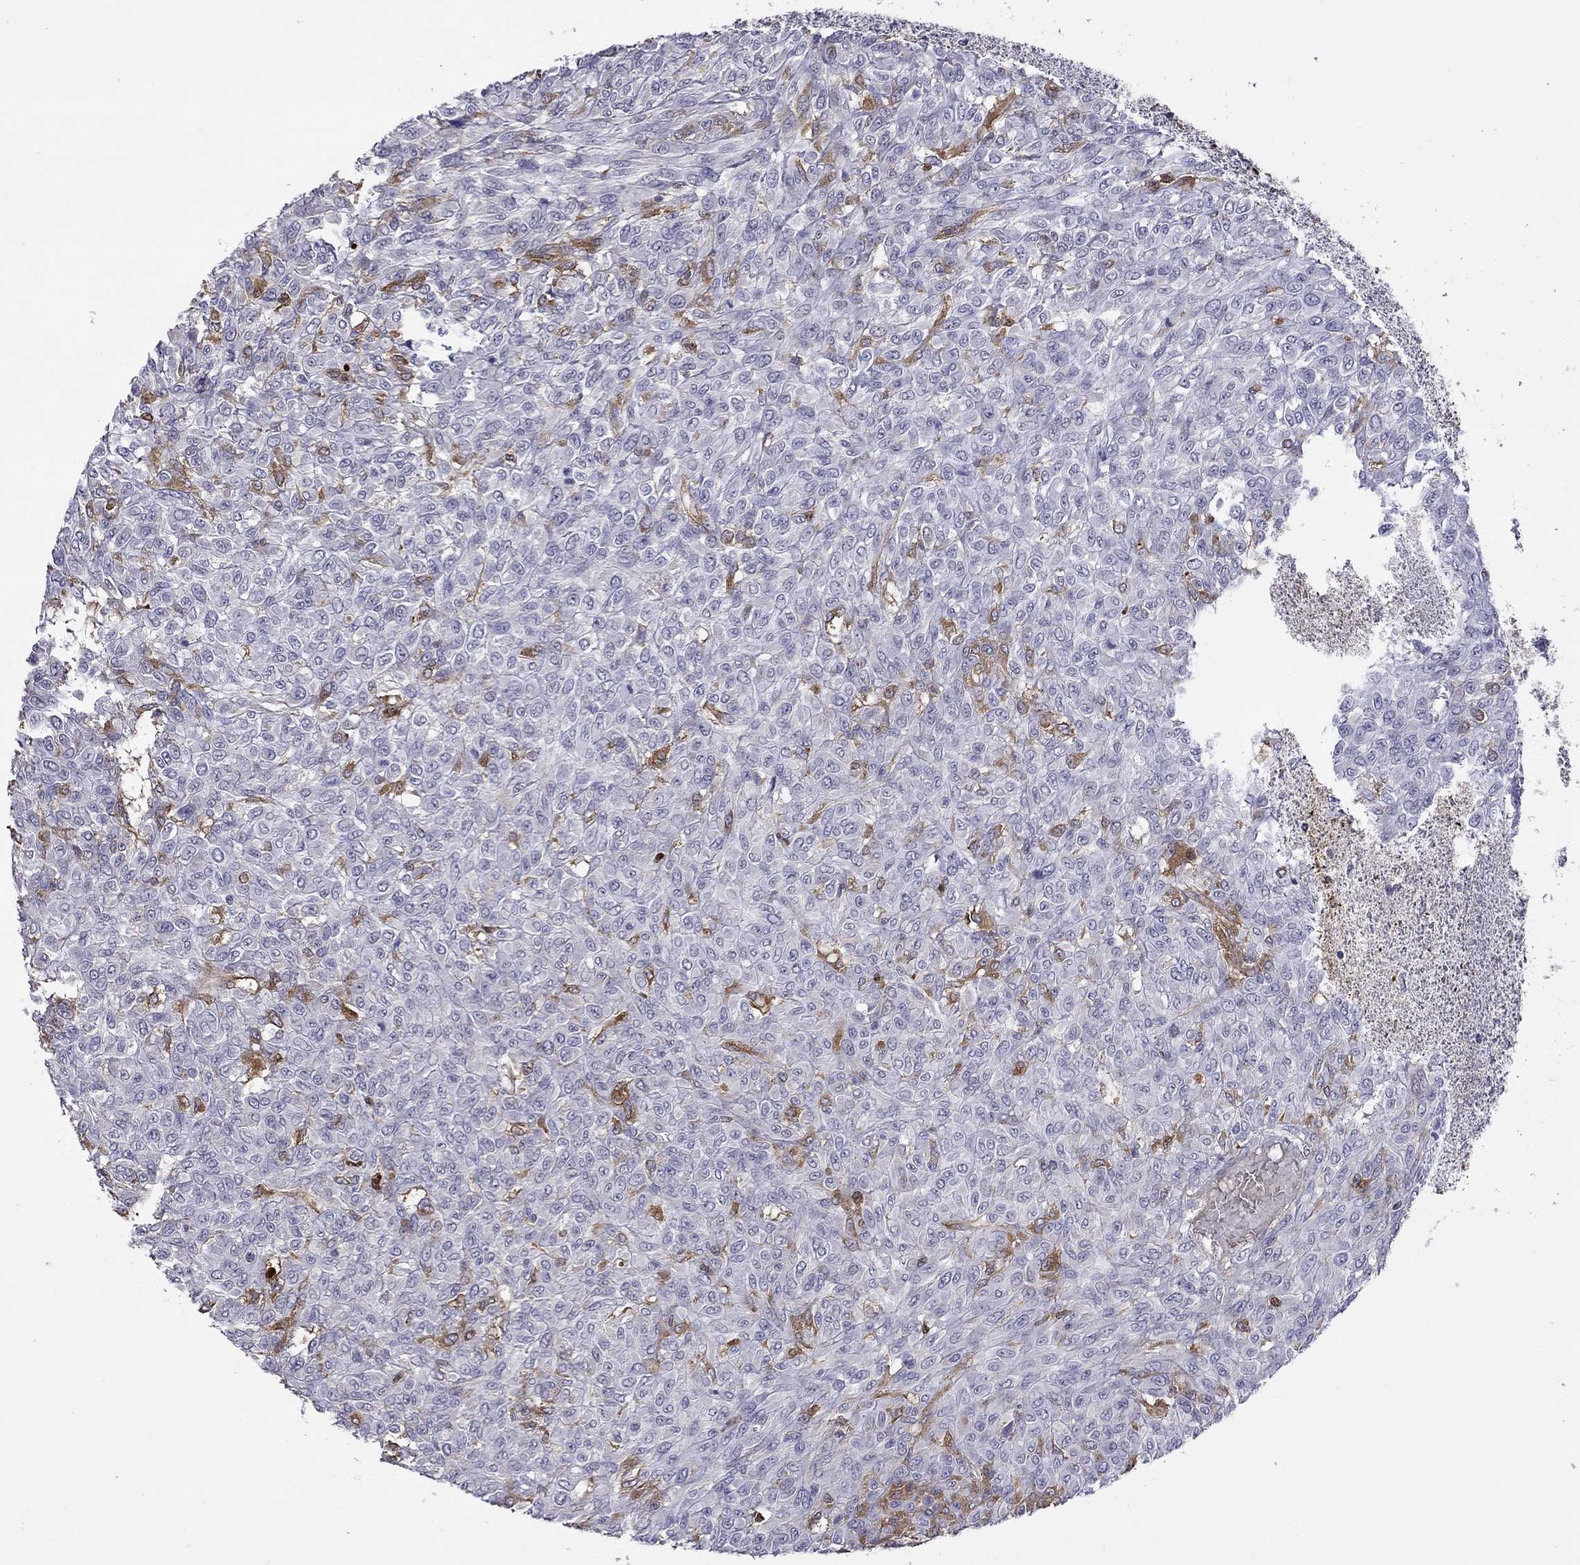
{"staining": {"intensity": "negative", "quantity": "none", "location": "none"}, "tissue": "renal cancer", "cell_type": "Tumor cells", "image_type": "cancer", "snomed": [{"axis": "morphology", "description": "Adenocarcinoma, NOS"}, {"axis": "topography", "description": "Kidney"}], "caption": "Human renal adenocarcinoma stained for a protein using immunohistochemistry exhibits no positivity in tumor cells.", "gene": "SERPINA3", "patient": {"sex": "male", "age": 58}}